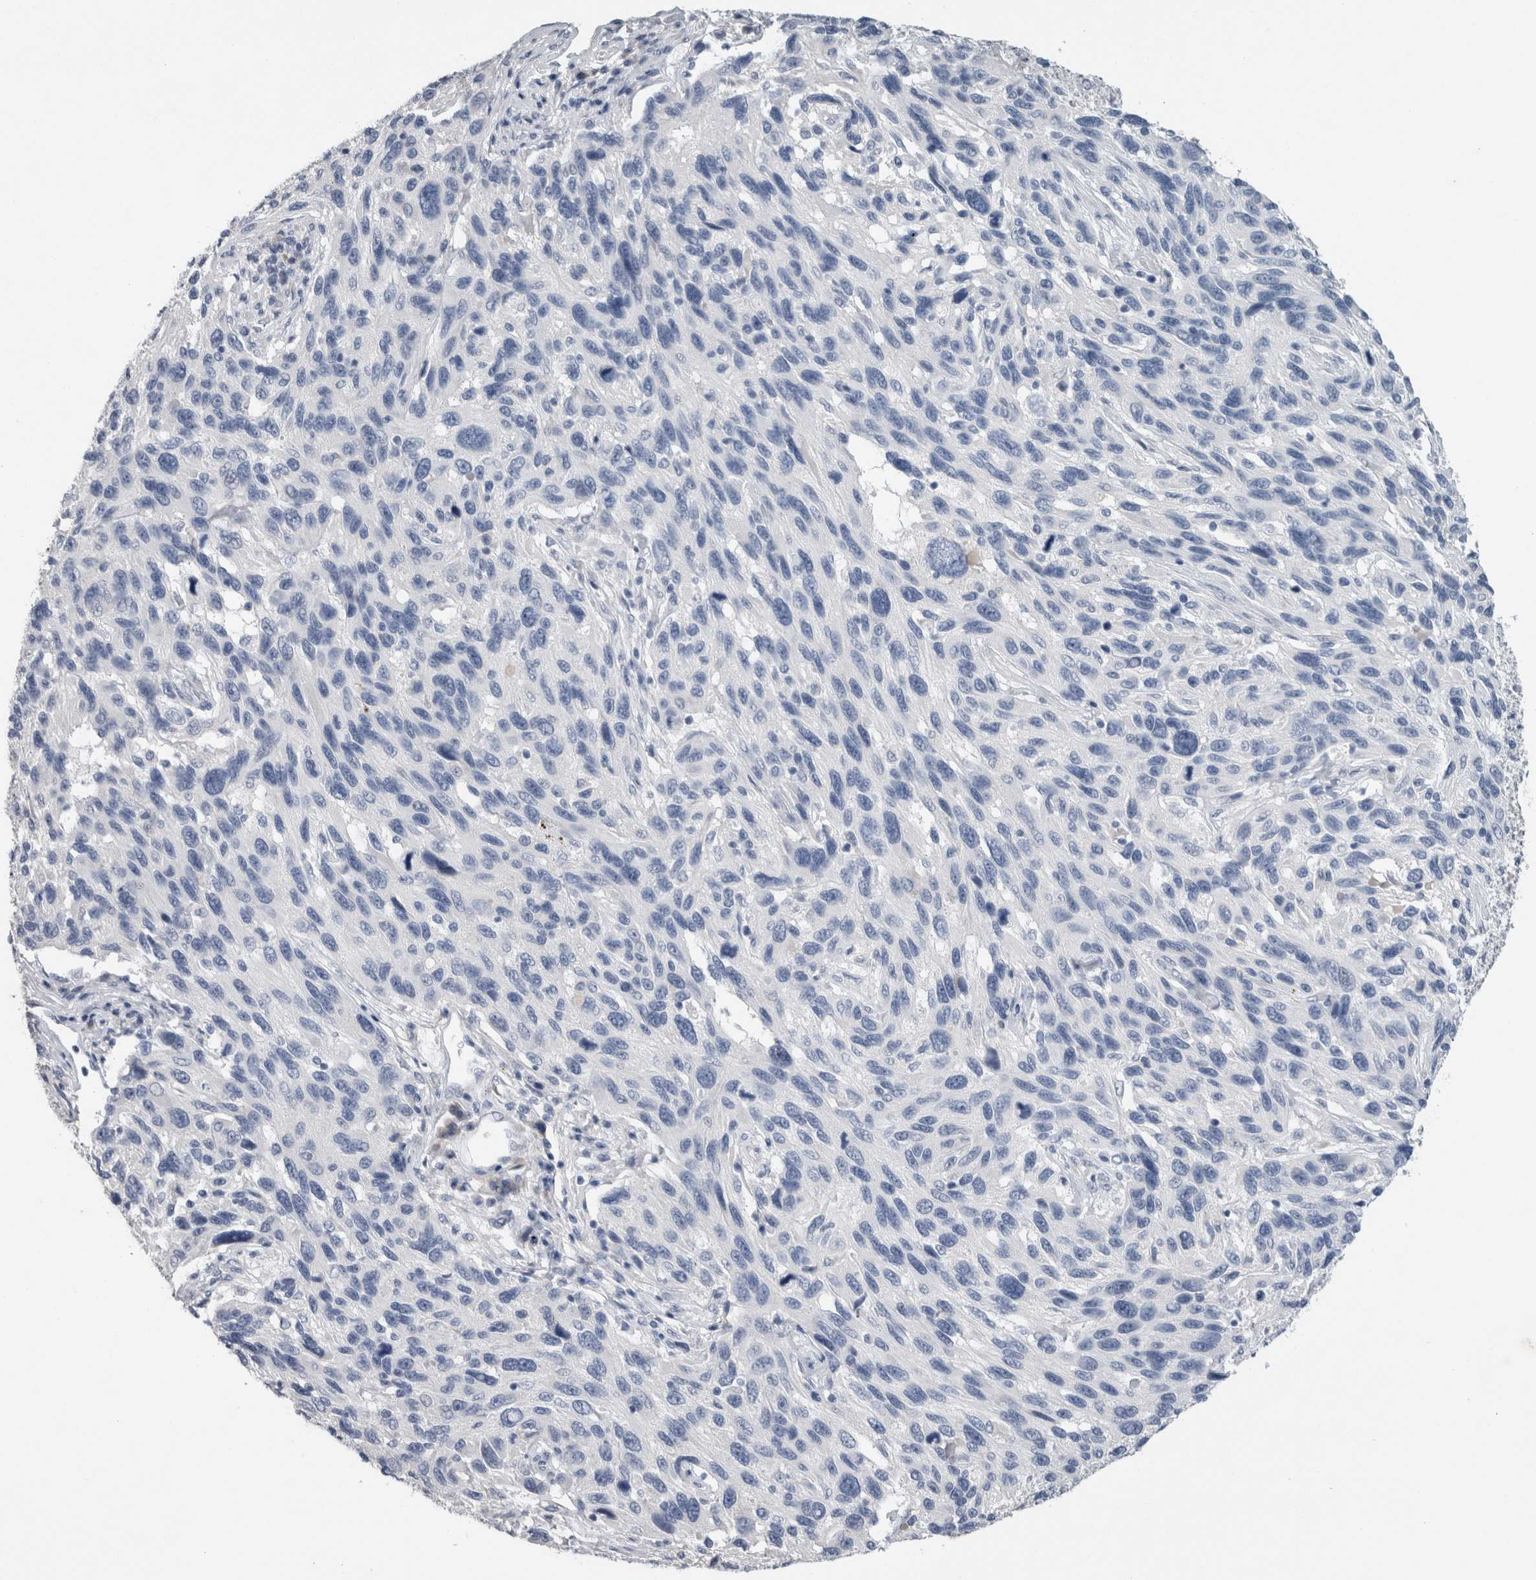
{"staining": {"intensity": "negative", "quantity": "none", "location": "none"}, "tissue": "melanoma", "cell_type": "Tumor cells", "image_type": "cancer", "snomed": [{"axis": "morphology", "description": "Malignant melanoma, NOS"}, {"axis": "topography", "description": "Skin"}], "caption": "Malignant melanoma was stained to show a protein in brown. There is no significant staining in tumor cells.", "gene": "NEFM", "patient": {"sex": "male", "age": 53}}